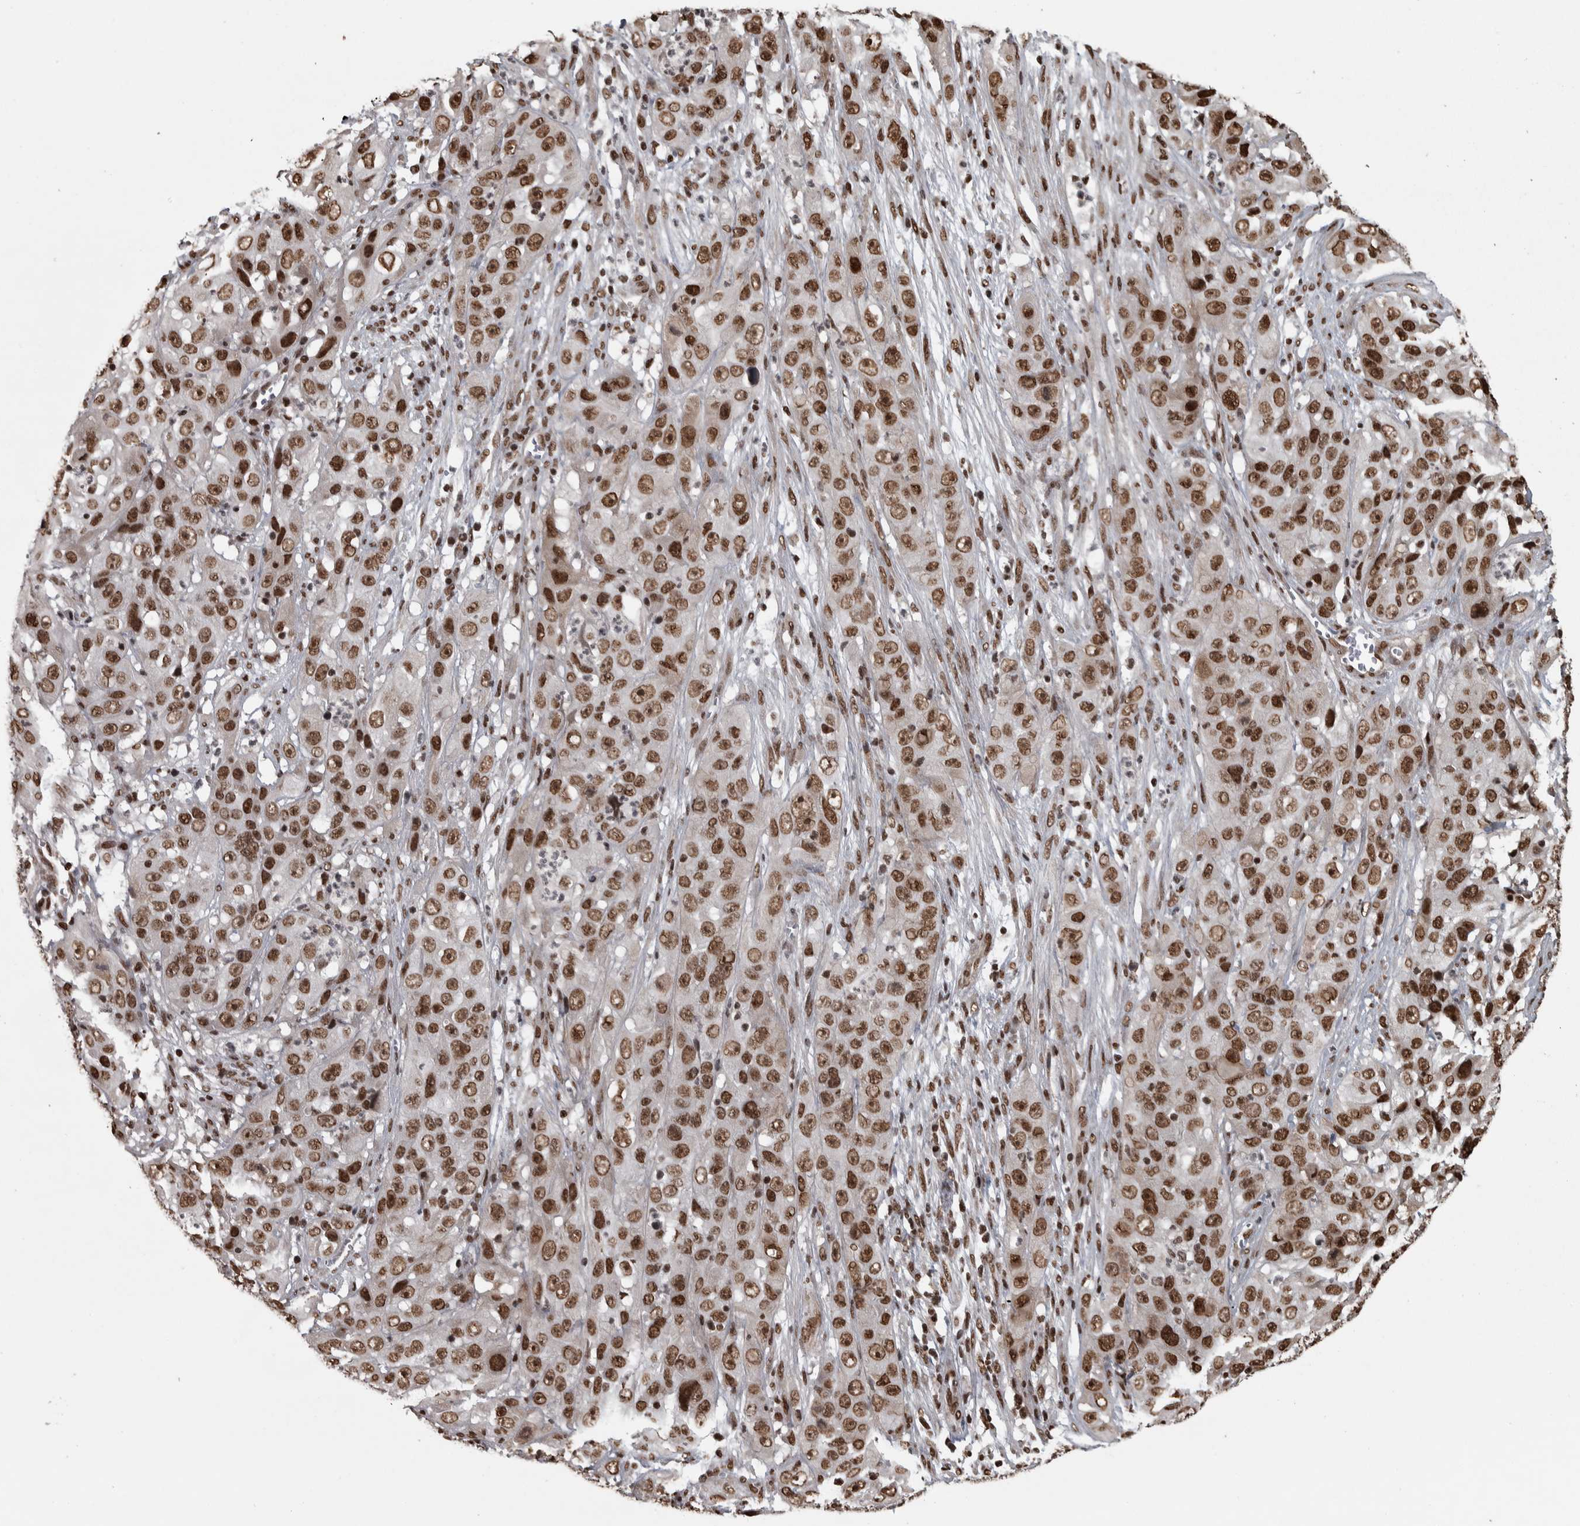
{"staining": {"intensity": "strong", "quantity": ">75%", "location": "nuclear"}, "tissue": "cervical cancer", "cell_type": "Tumor cells", "image_type": "cancer", "snomed": [{"axis": "morphology", "description": "Squamous cell carcinoma, NOS"}, {"axis": "topography", "description": "Cervix"}], "caption": "Human cervical cancer (squamous cell carcinoma) stained for a protein (brown) demonstrates strong nuclear positive expression in about >75% of tumor cells.", "gene": "ZFHX4", "patient": {"sex": "female", "age": 32}}